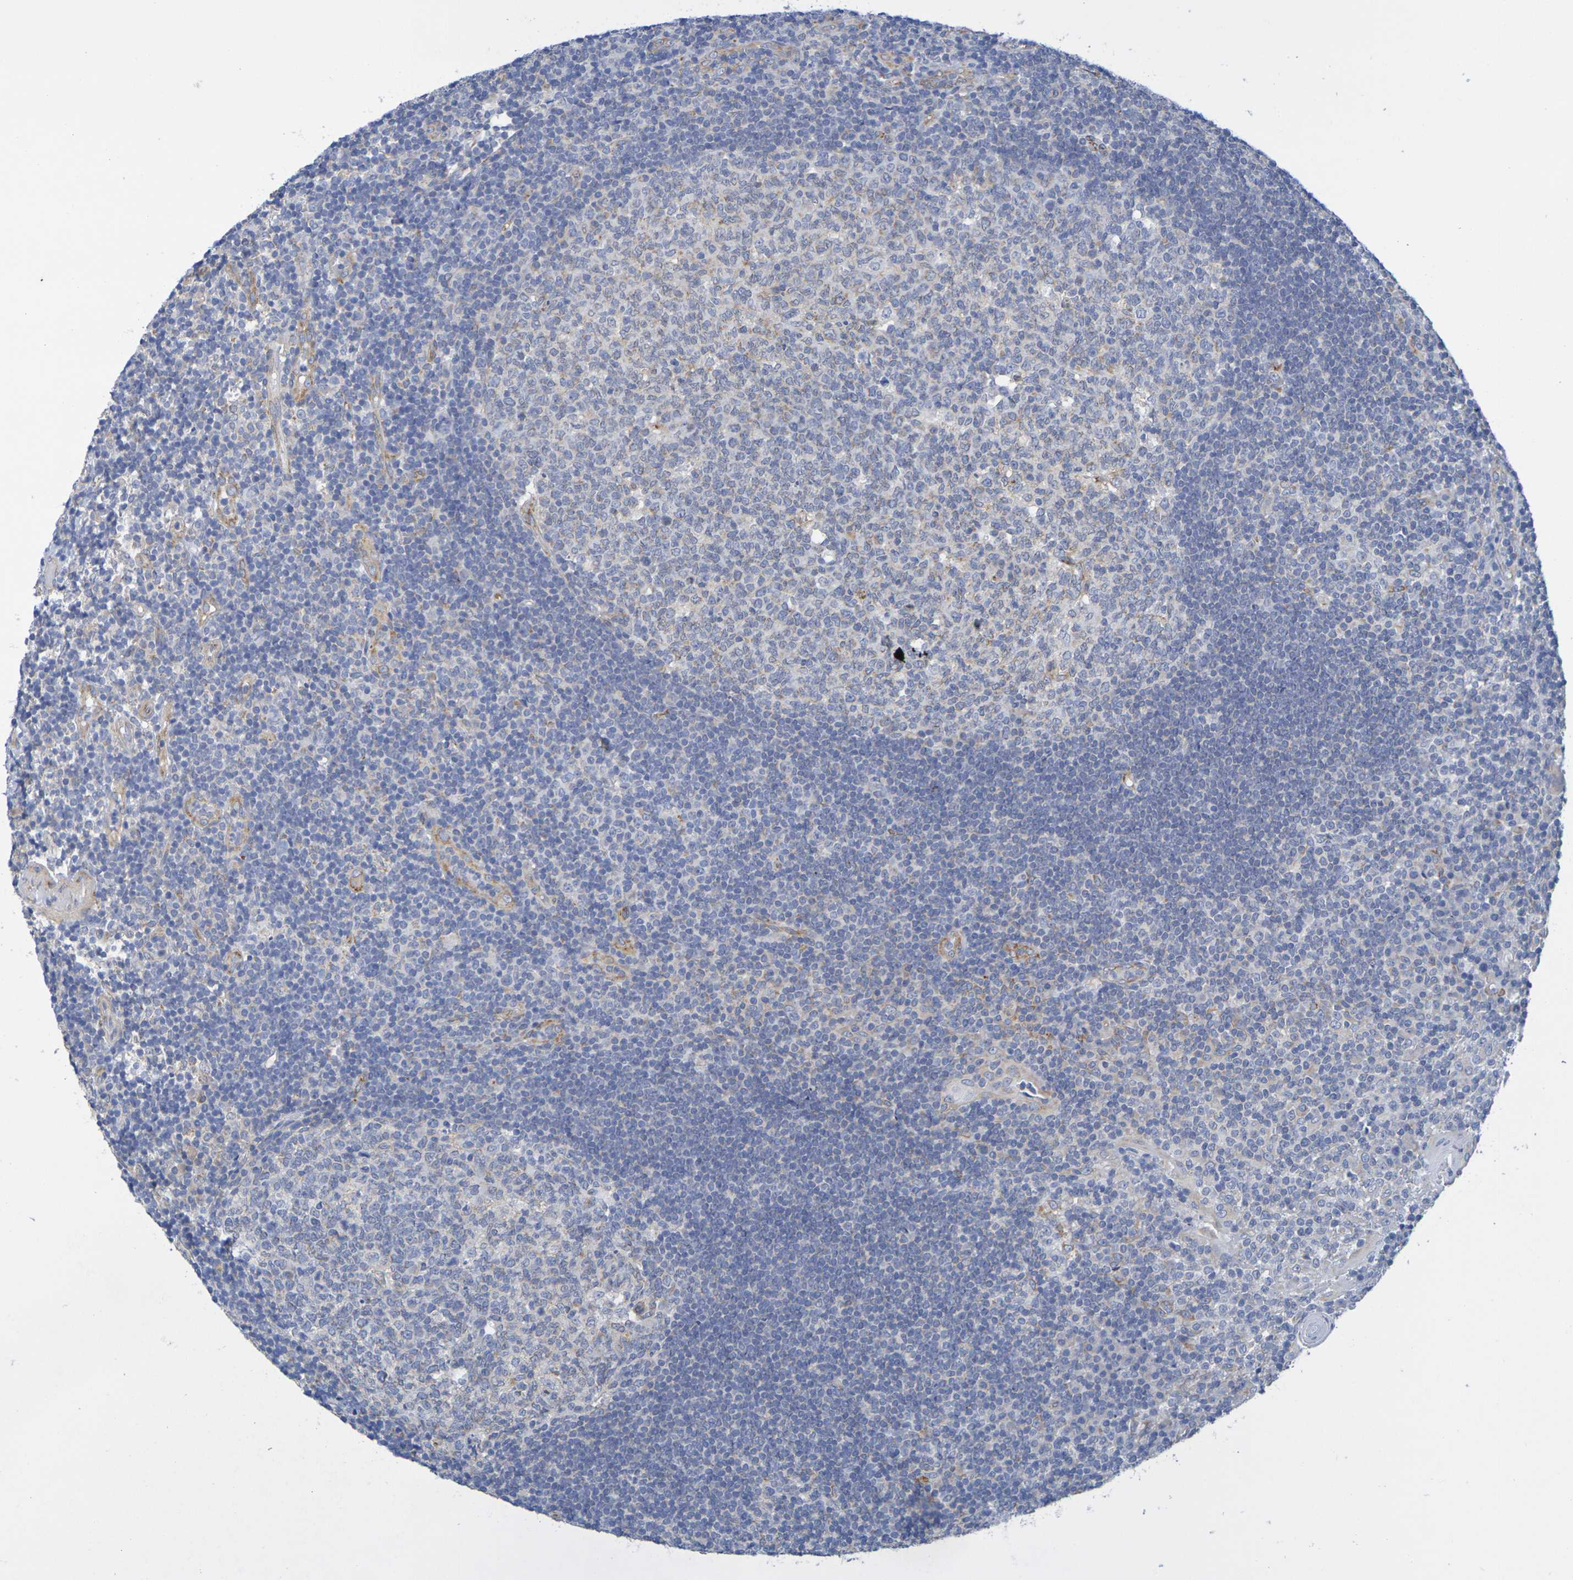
{"staining": {"intensity": "weak", "quantity": "25%-75%", "location": "cytoplasmic/membranous"}, "tissue": "tonsil", "cell_type": "Germinal center cells", "image_type": "normal", "snomed": [{"axis": "morphology", "description": "Normal tissue, NOS"}, {"axis": "topography", "description": "Tonsil"}], "caption": "Weak cytoplasmic/membranous protein expression is appreciated in approximately 25%-75% of germinal center cells in tonsil. (Brightfield microscopy of DAB IHC at high magnification).", "gene": "TMCC3", "patient": {"sex": "female", "age": 40}}